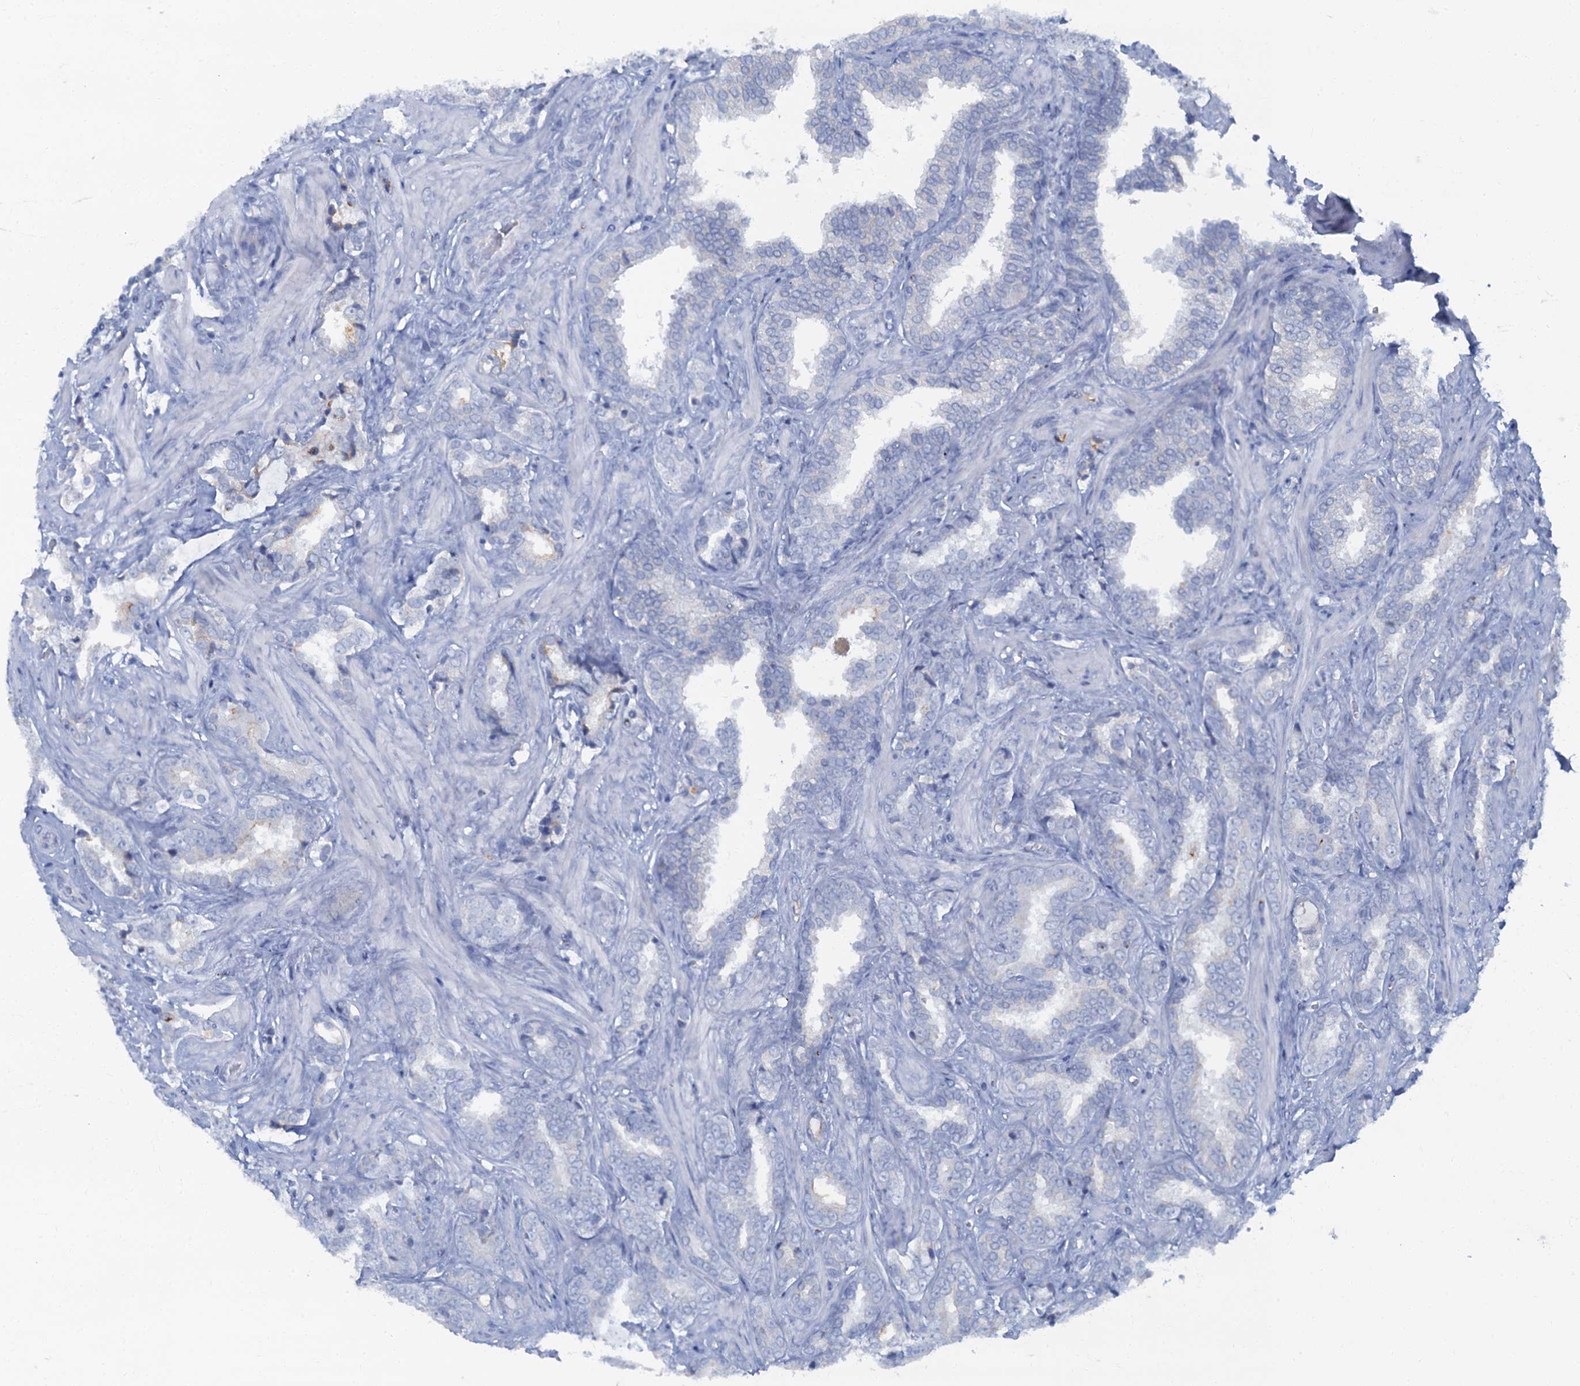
{"staining": {"intensity": "weak", "quantity": "<25%", "location": "cytoplasmic/membranous"}, "tissue": "prostate cancer", "cell_type": "Tumor cells", "image_type": "cancer", "snomed": [{"axis": "morphology", "description": "Adenocarcinoma, High grade"}, {"axis": "topography", "description": "Prostate and seminal vesicle, NOS"}], "caption": "Tumor cells are negative for brown protein staining in adenocarcinoma (high-grade) (prostate).", "gene": "LYPD3", "patient": {"sex": "male", "age": 67}}